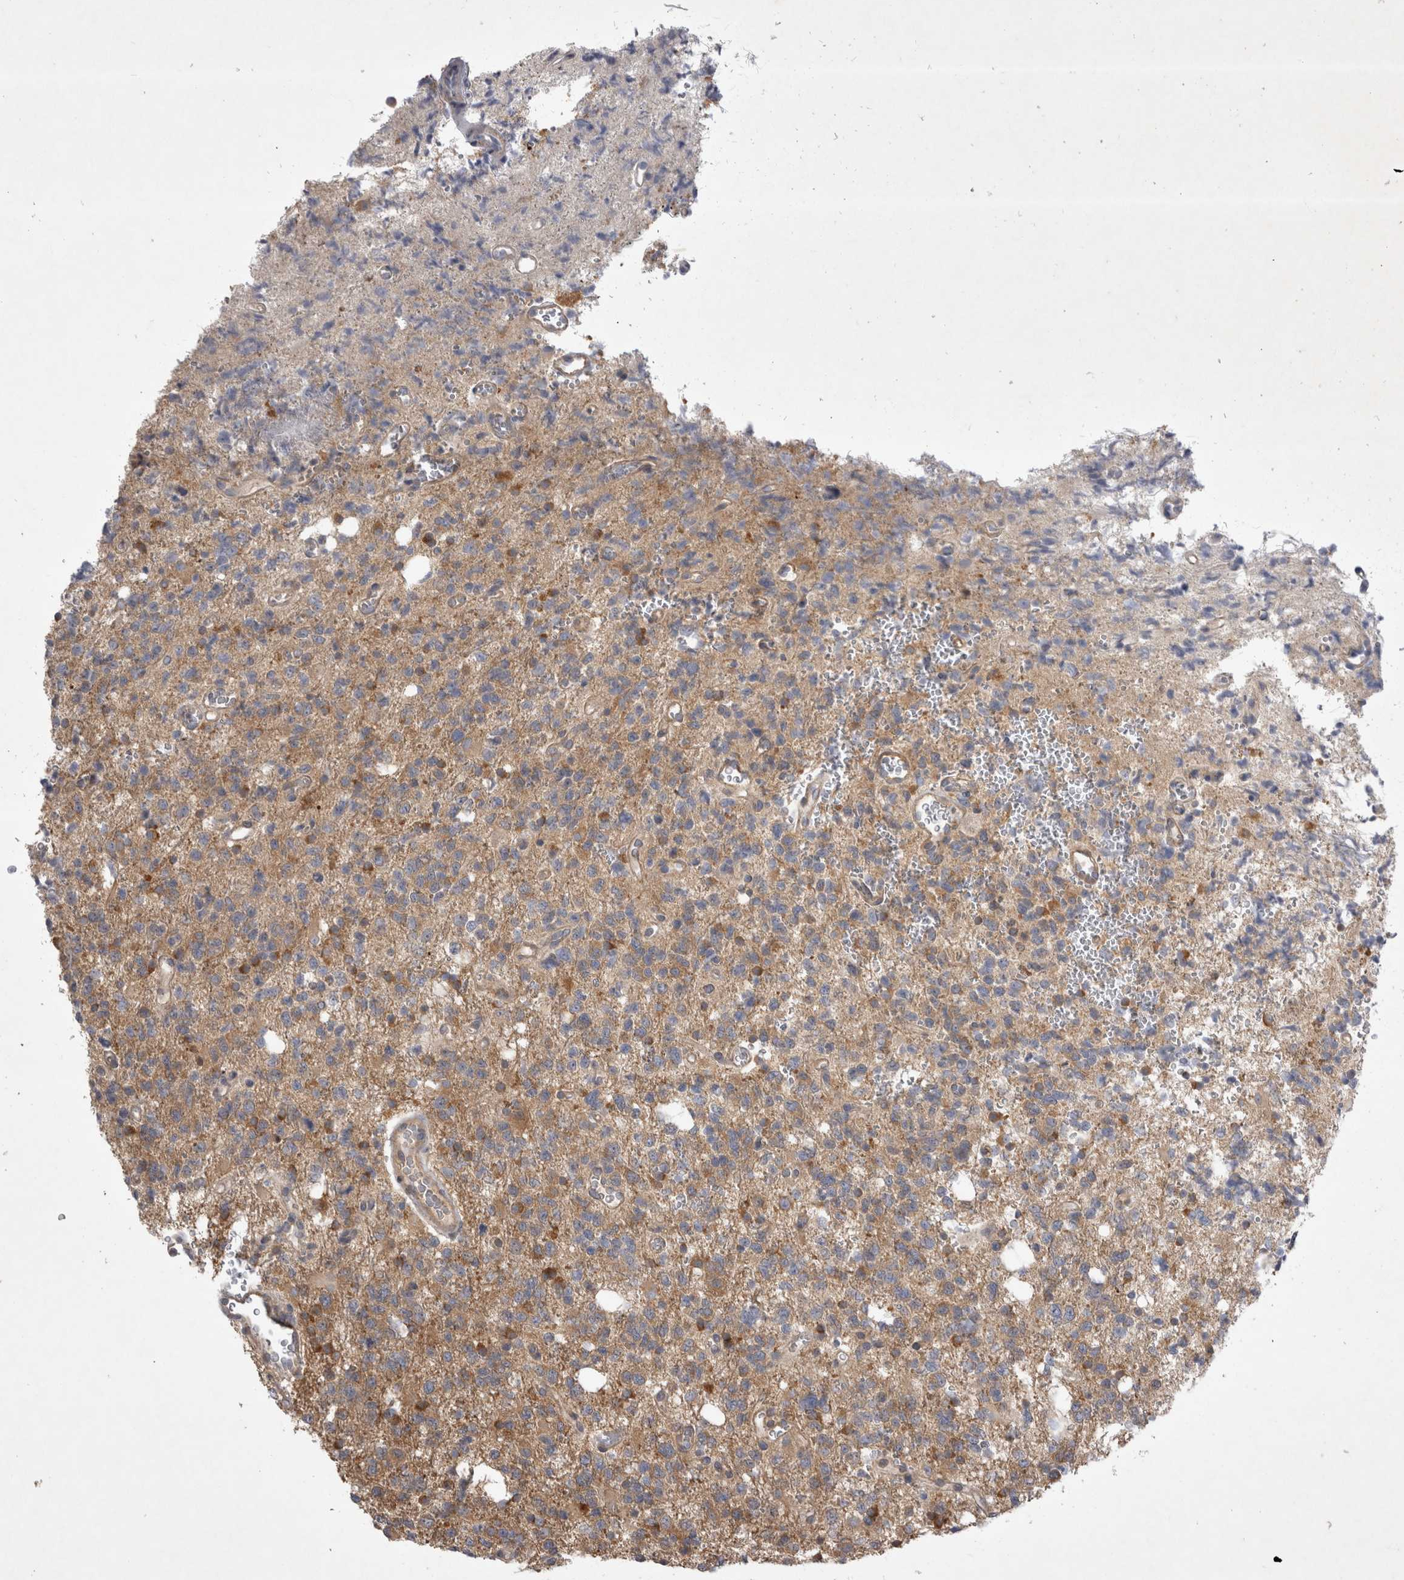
{"staining": {"intensity": "moderate", "quantity": "<25%", "location": "cytoplasmic/membranous"}, "tissue": "glioma", "cell_type": "Tumor cells", "image_type": "cancer", "snomed": [{"axis": "morphology", "description": "Glioma, malignant, High grade"}, {"axis": "topography", "description": "Brain"}], "caption": "An immunohistochemistry (IHC) histopathology image of tumor tissue is shown. Protein staining in brown labels moderate cytoplasmic/membranous positivity in glioma within tumor cells. The protein is shown in brown color, while the nuclei are stained blue.", "gene": "SRD5A3", "patient": {"sex": "female", "age": 62}}